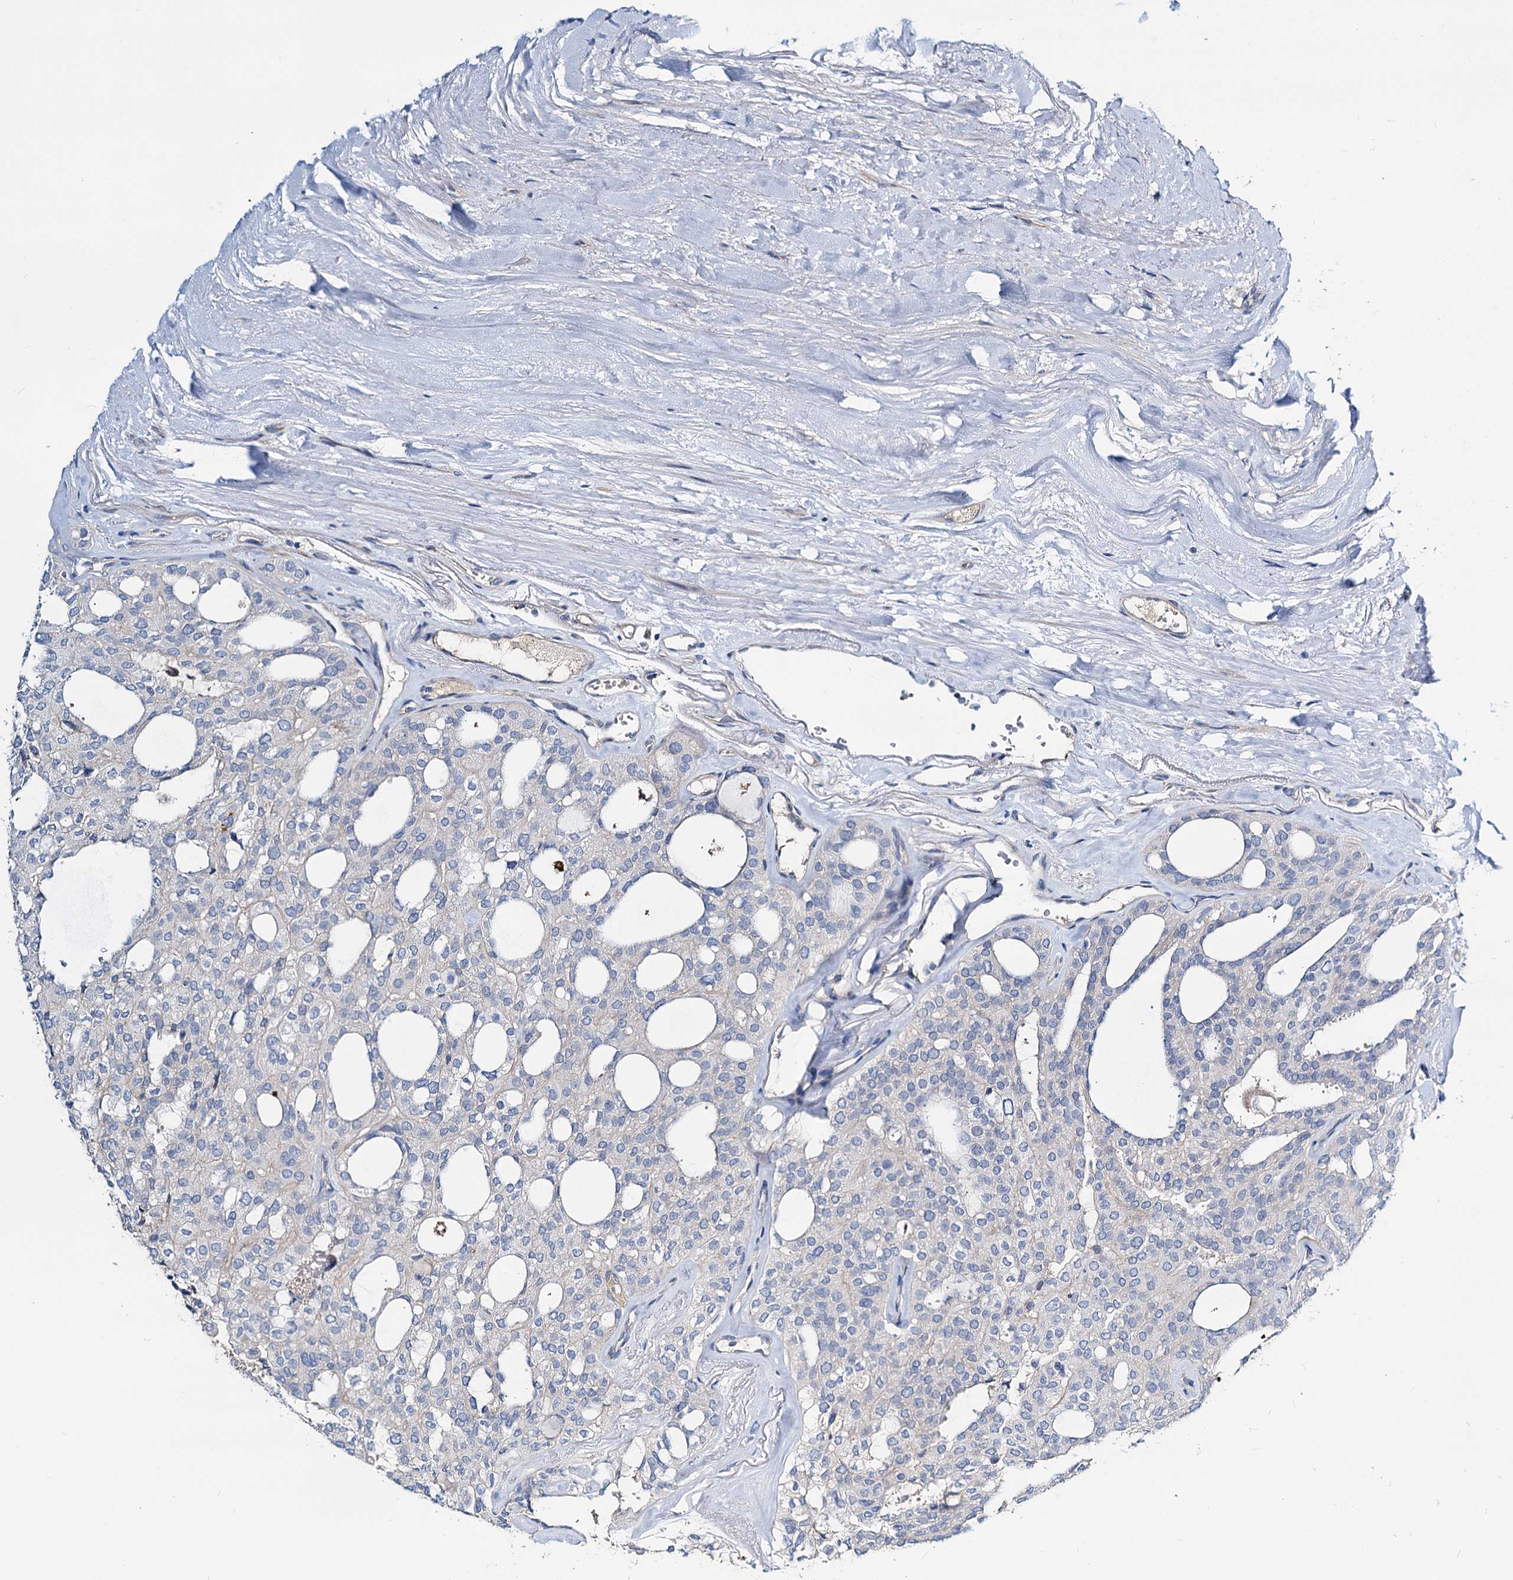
{"staining": {"intensity": "negative", "quantity": "none", "location": "none"}, "tissue": "thyroid cancer", "cell_type": "Tumor cells", "image_type": "cancer", "snomed": [{"axis": "morphology", "description": "Follicular adenoma carcinoma, NOS"}, {"axis": "topography", "description": "Thyroid gland"}], "caption": "High power microscopy micrograph of an IHC histopathology image of thyroid cancer, revealing no significant positivity in tumor cells.", "gene": "DYDC2", "patient": {"sex": "male", "age": 75}}